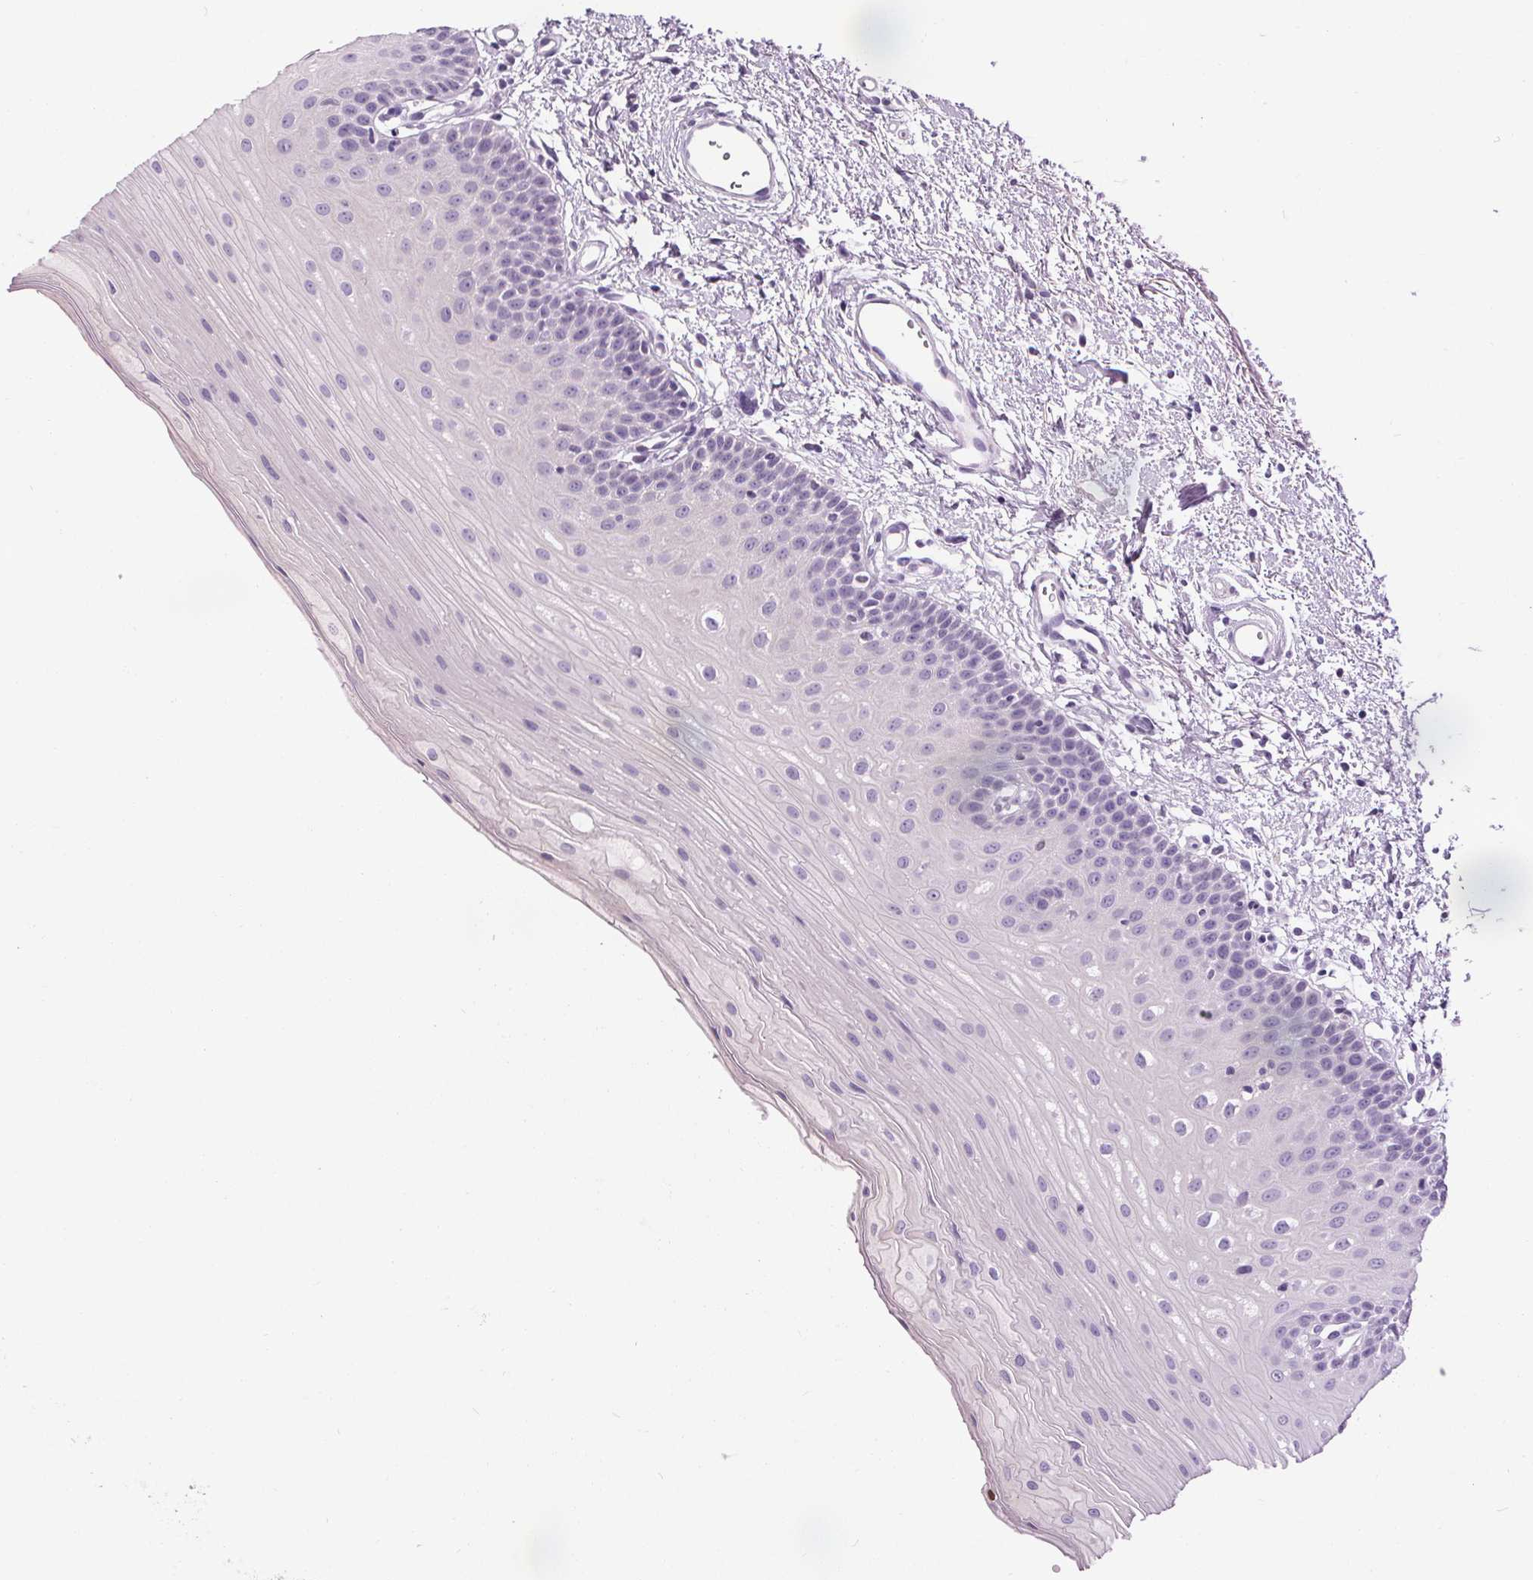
{"staining": {"intensity": "negative", "quantity": "none", "location": "none"}, "tissue": "oral mucosa", "cell_type": "Squamous epithelial cells", "image_type": "normal", "snomed": [{"axis": "morphology", "description": "Normal tissue, NOS"}, {"axis": "morphology", "description": "Adenocarcinoma, NOS"}, {"axis": "topography", "description": "Oral tissue"}, {"axis": "topography", "description": "Head-Neck"}], "caption": "Human oral mucosa stained for a protein using immunohistochemistry (IHC) reveals no expression in squamous epithelial cells.", "gene": "TMEM240", "patient": {"sex": "female", "age": 57}}